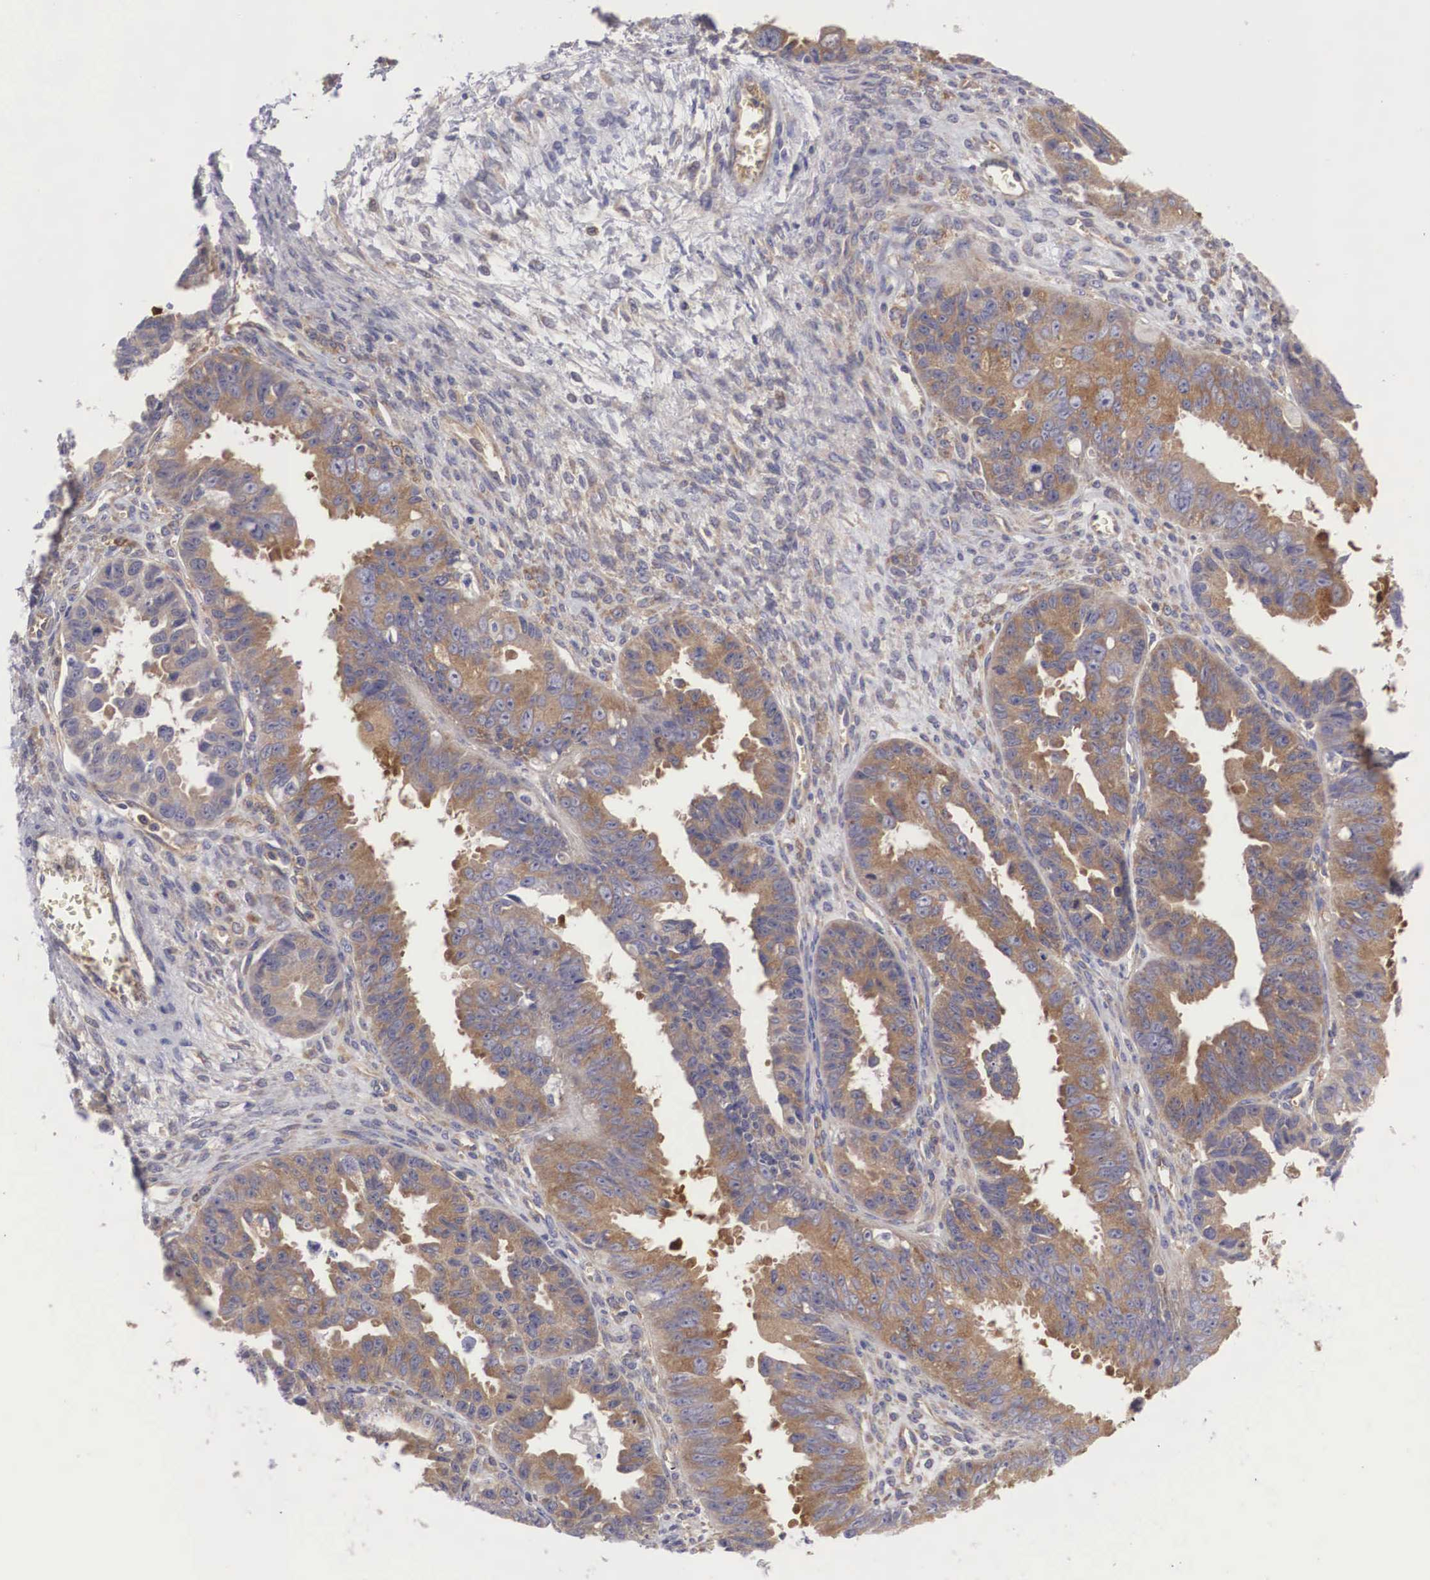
{"staining": {"intensity": "moderate", "quantity": ">75%", "location": "cytoplasmic/membranous"}, "tissue": "ovarian cancer", "cell_type": "Tumor cells", "image_type": "cancer", "snomed": [{"axis": "morphology", "description": "Carcinoma, endometroid"}, {"axis": "topography", "description": "Ovary"}], "caption": "A high-resolution micrograph shows immunohistochemistry (IHC) staining of ovarian cancer (endometroid carcinoma), which reveals moderate cytoplasmic/membranous staining in about >75% of tumor cells. (DAB IHC with brightfield microscopy, high magnification).", "gene": "GRIPAP1", "patient": {"sex": "female", "age": 85}}